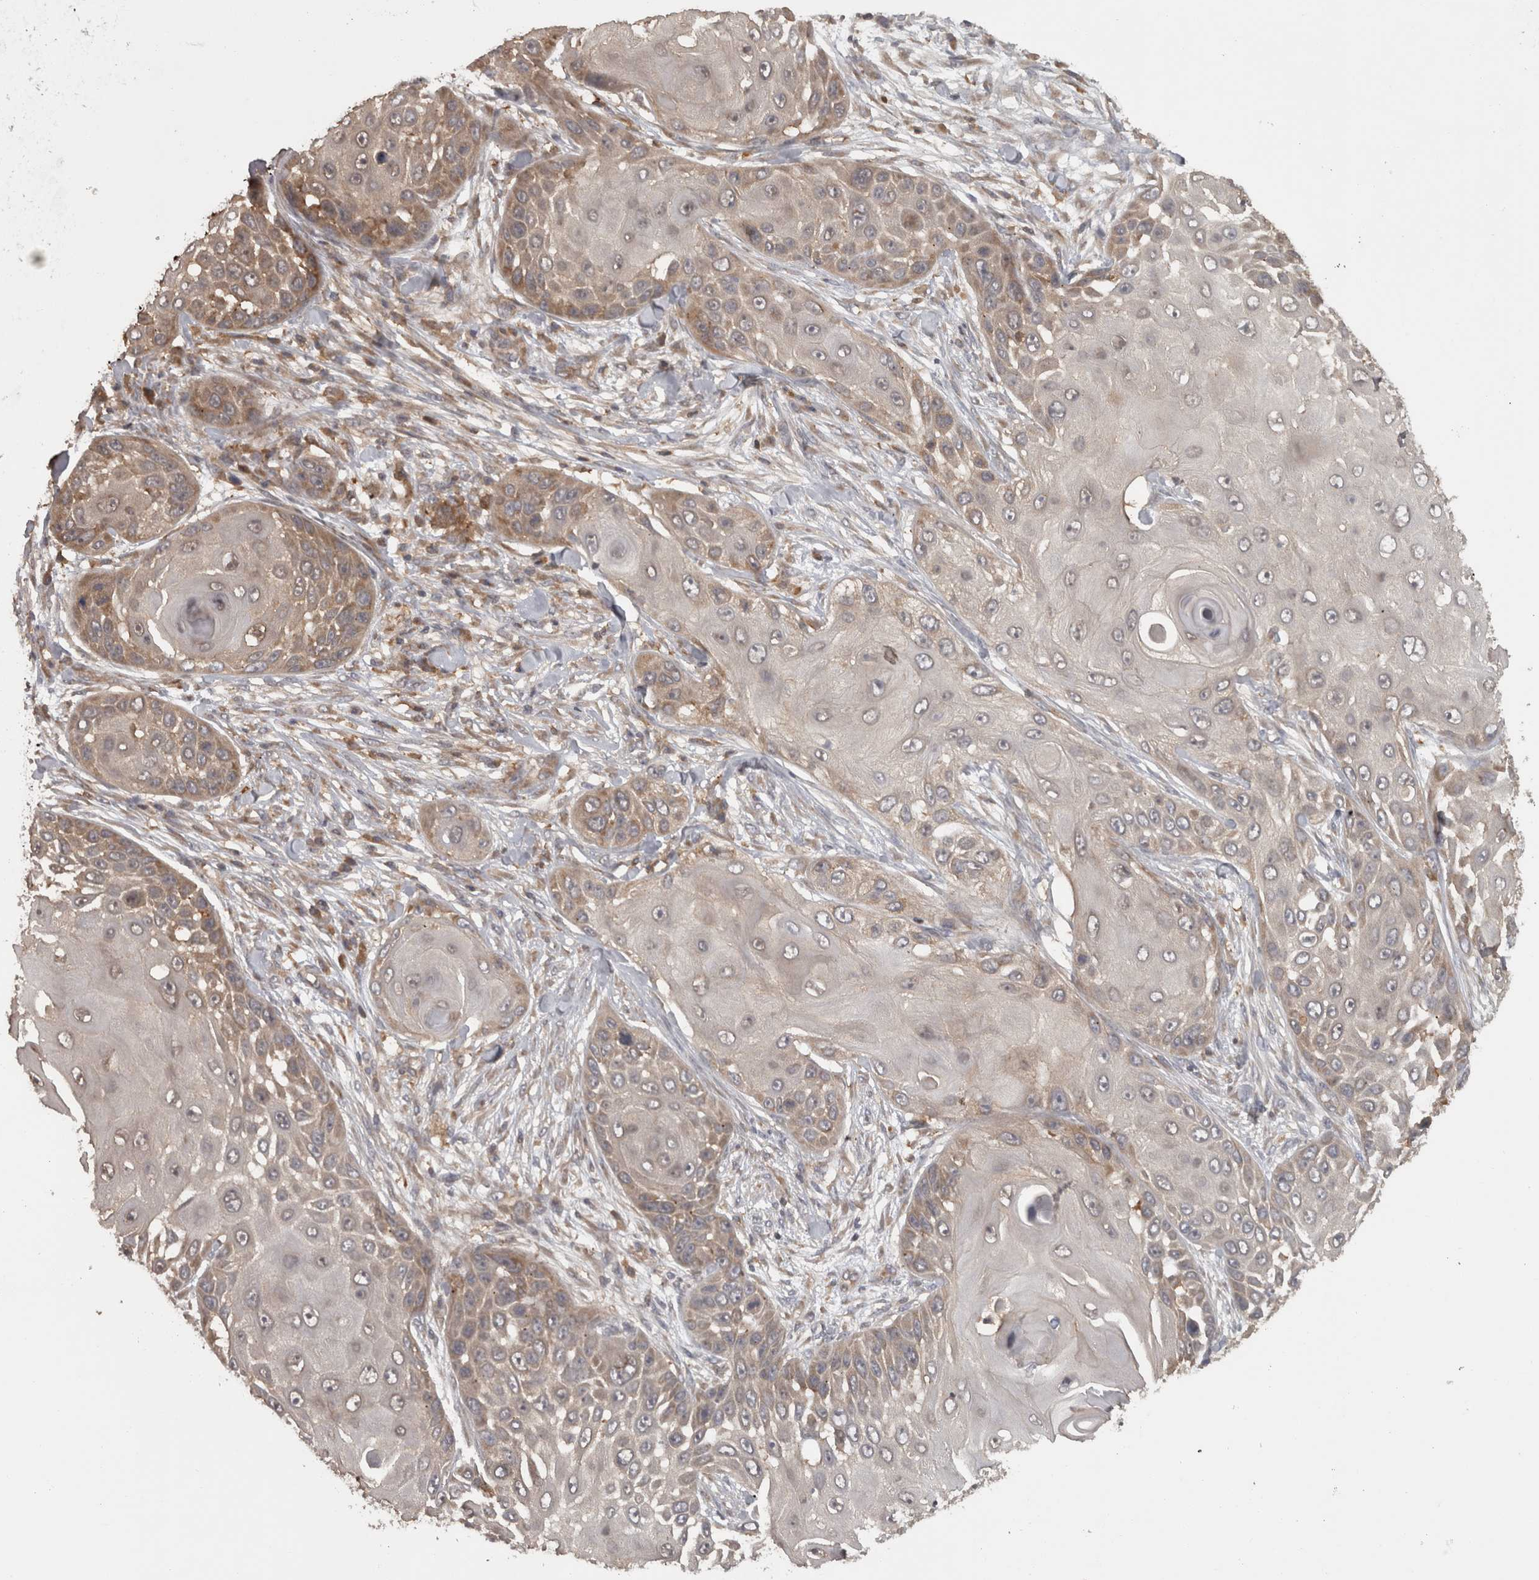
{"staining": {"intensity": "moderate", "quantity": "<25%", "location": "cytoplasmic/membranous"}, "tissue": "skin cancer", "cell_type": "Tumor cells", "image_type": "cancer", "snomed": [{"axis": "morphology", "description": "Squamous cell carcinoma, NOS"}, {"axis": "topography", "description": "Skin"}], "caption": "High-power microscopy captured an immunohistochemistry (IHC) photomicrograph of skin squamous cell carcinoma, revealing moderate cytoplasmic/membranous positivity in approximately <25% of tumor cells. (IHC, brightfield microscopy, high magnification).", "gene": "MICU3", "patient": {"sex": "female", "age": 44}}